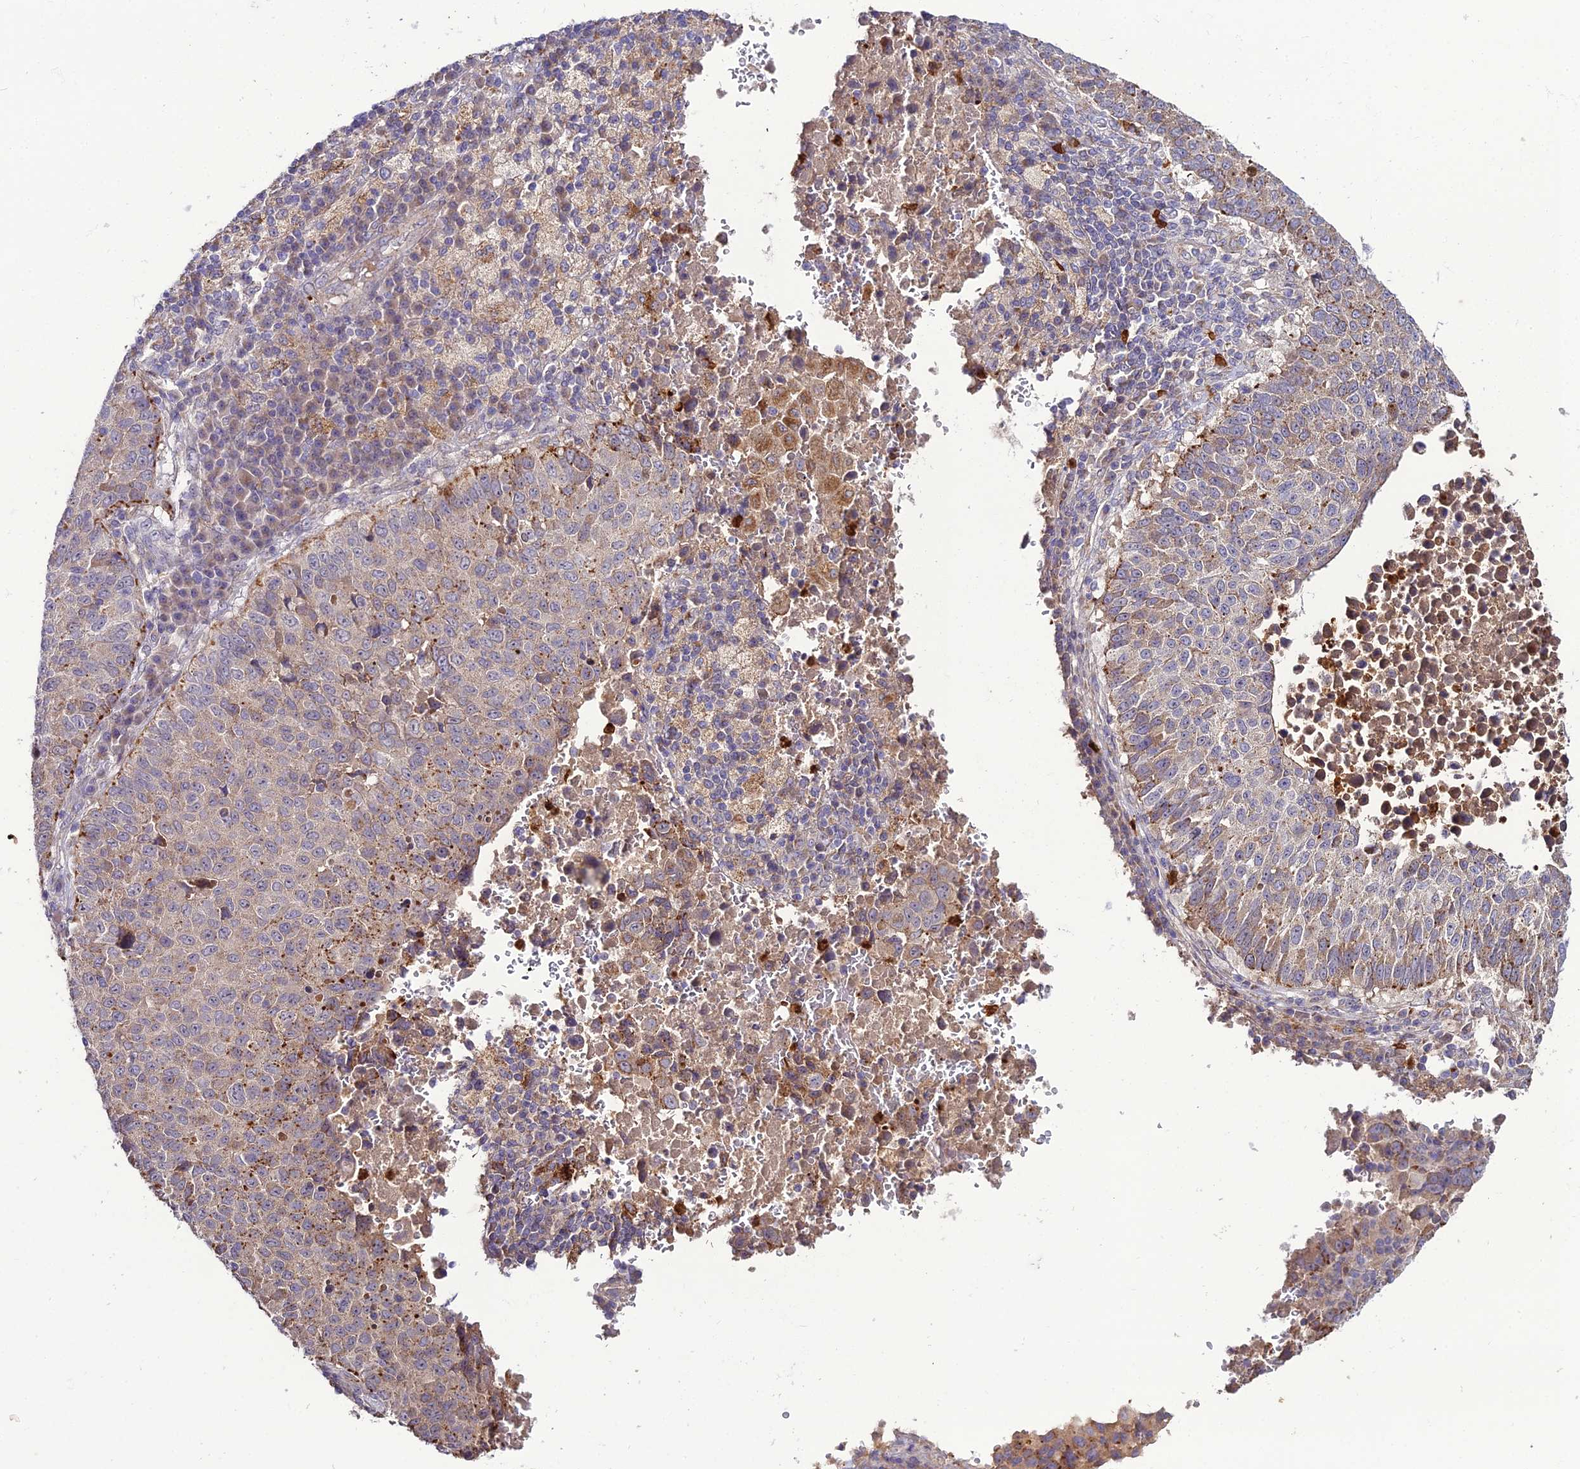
{"staining": {"intensity": "moderate", "quantity": "<25%", "location": "cytoplasmic/membranous"}, "tissue": "lung cancer", "cell_type": "Tumor cells", "image_type": "cancer", "snomed": [{"axis": "morphology", "description": "Squamous cell carcinoma, NOS"}, {"axis": "topography", "description": "Lung"}], "caption": "A brown stain highlights moderate cytoplasmic/membranous positivity of a protein in lung cancer (squamous cell carcinoma) tumor cells.", "gene": "EID2", "patient": {"sex": "male", "age": 73}}